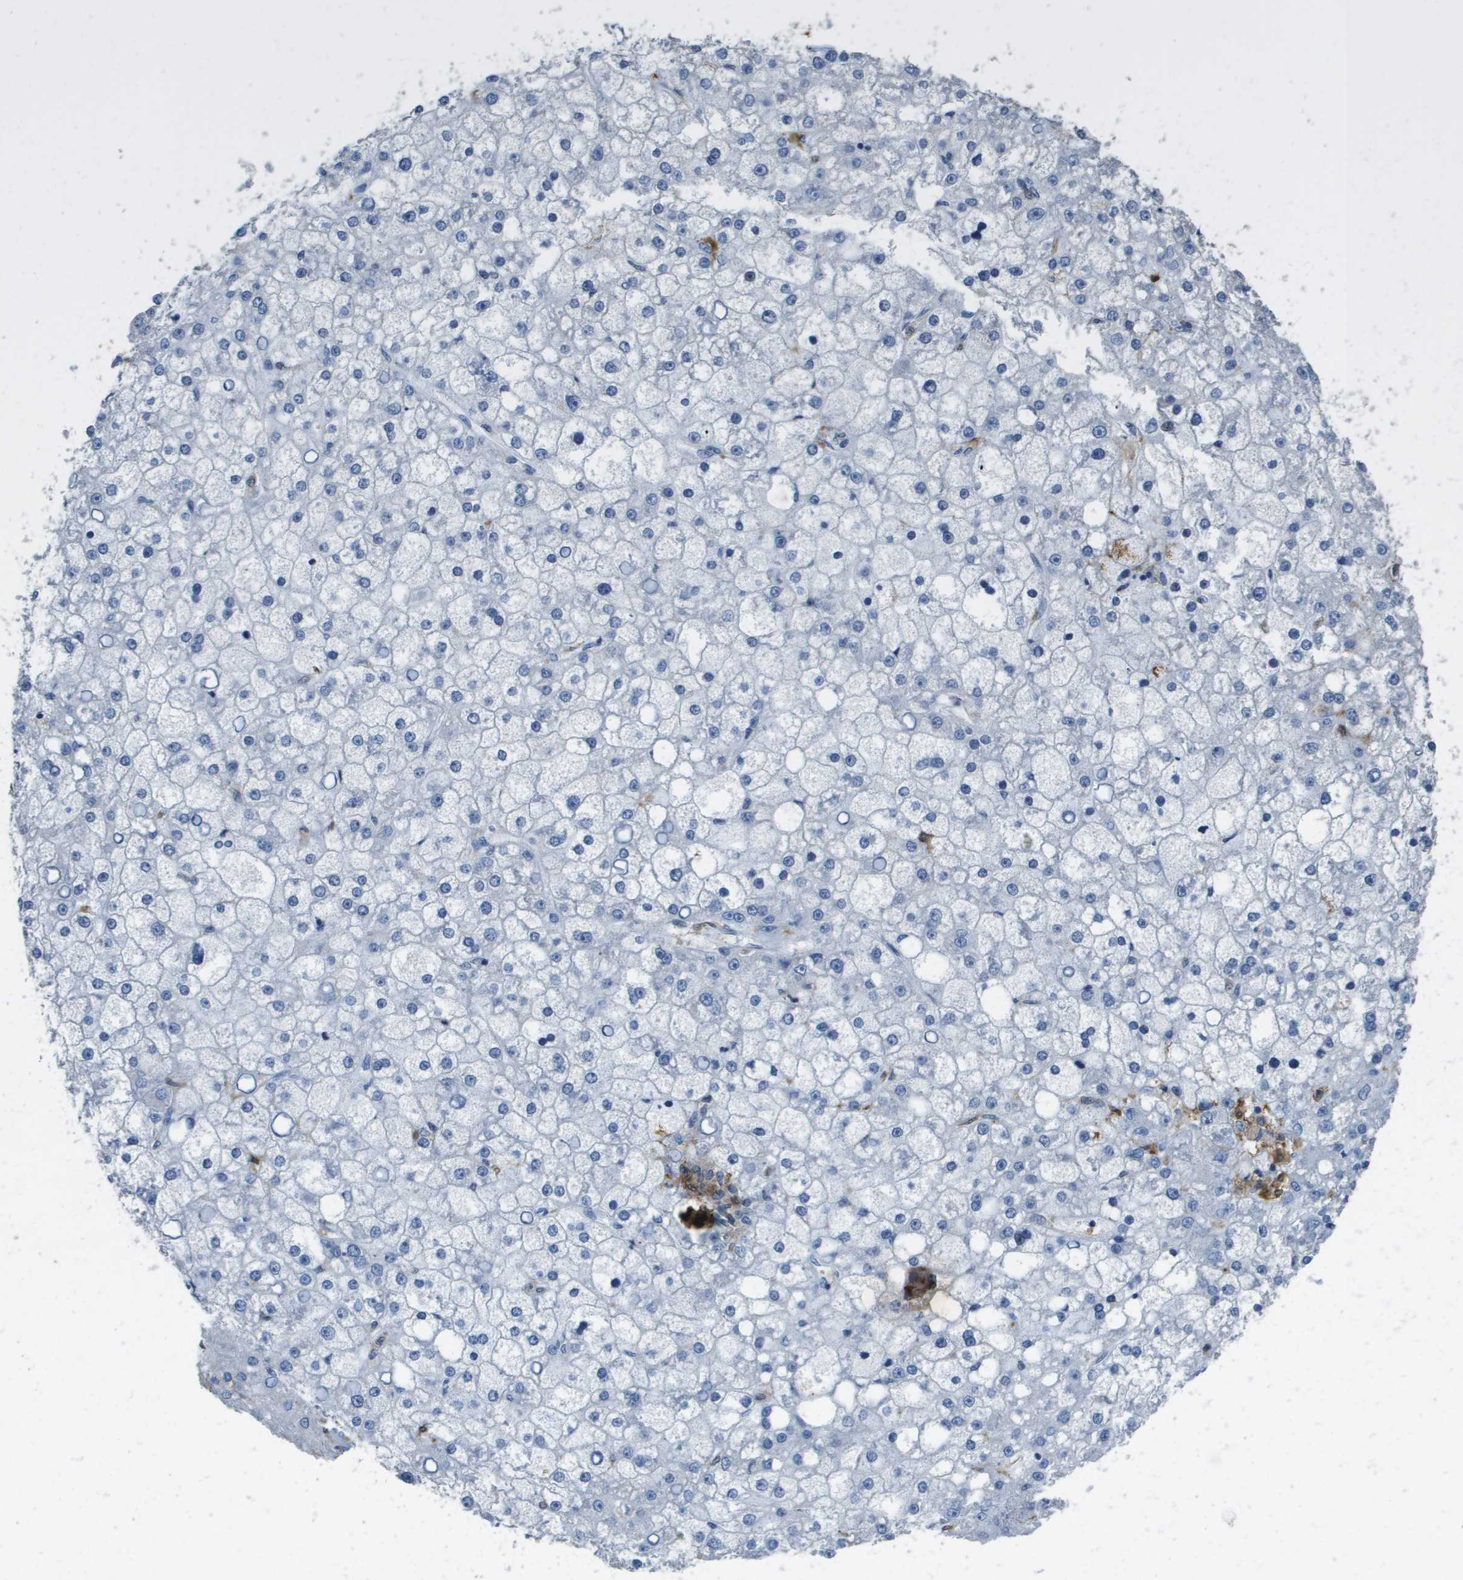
{"staining": {"intensity": "negative", "quantity": "none", "location": "none"}, "tissue": "liver cancer", "cell_type": "Tumor cells", "image_type": "cancer", "snomed": [{"axis": "morphology", "description": "Carcinoma, Hepatocellular, NOS"}, {"axis": "topography", "description": "Liver"}], "caption": "Tumor cells are negative for protein expression in human liver cancer.", "gene": "FABP5", "patient": {"sex": "male", "age": 67}}